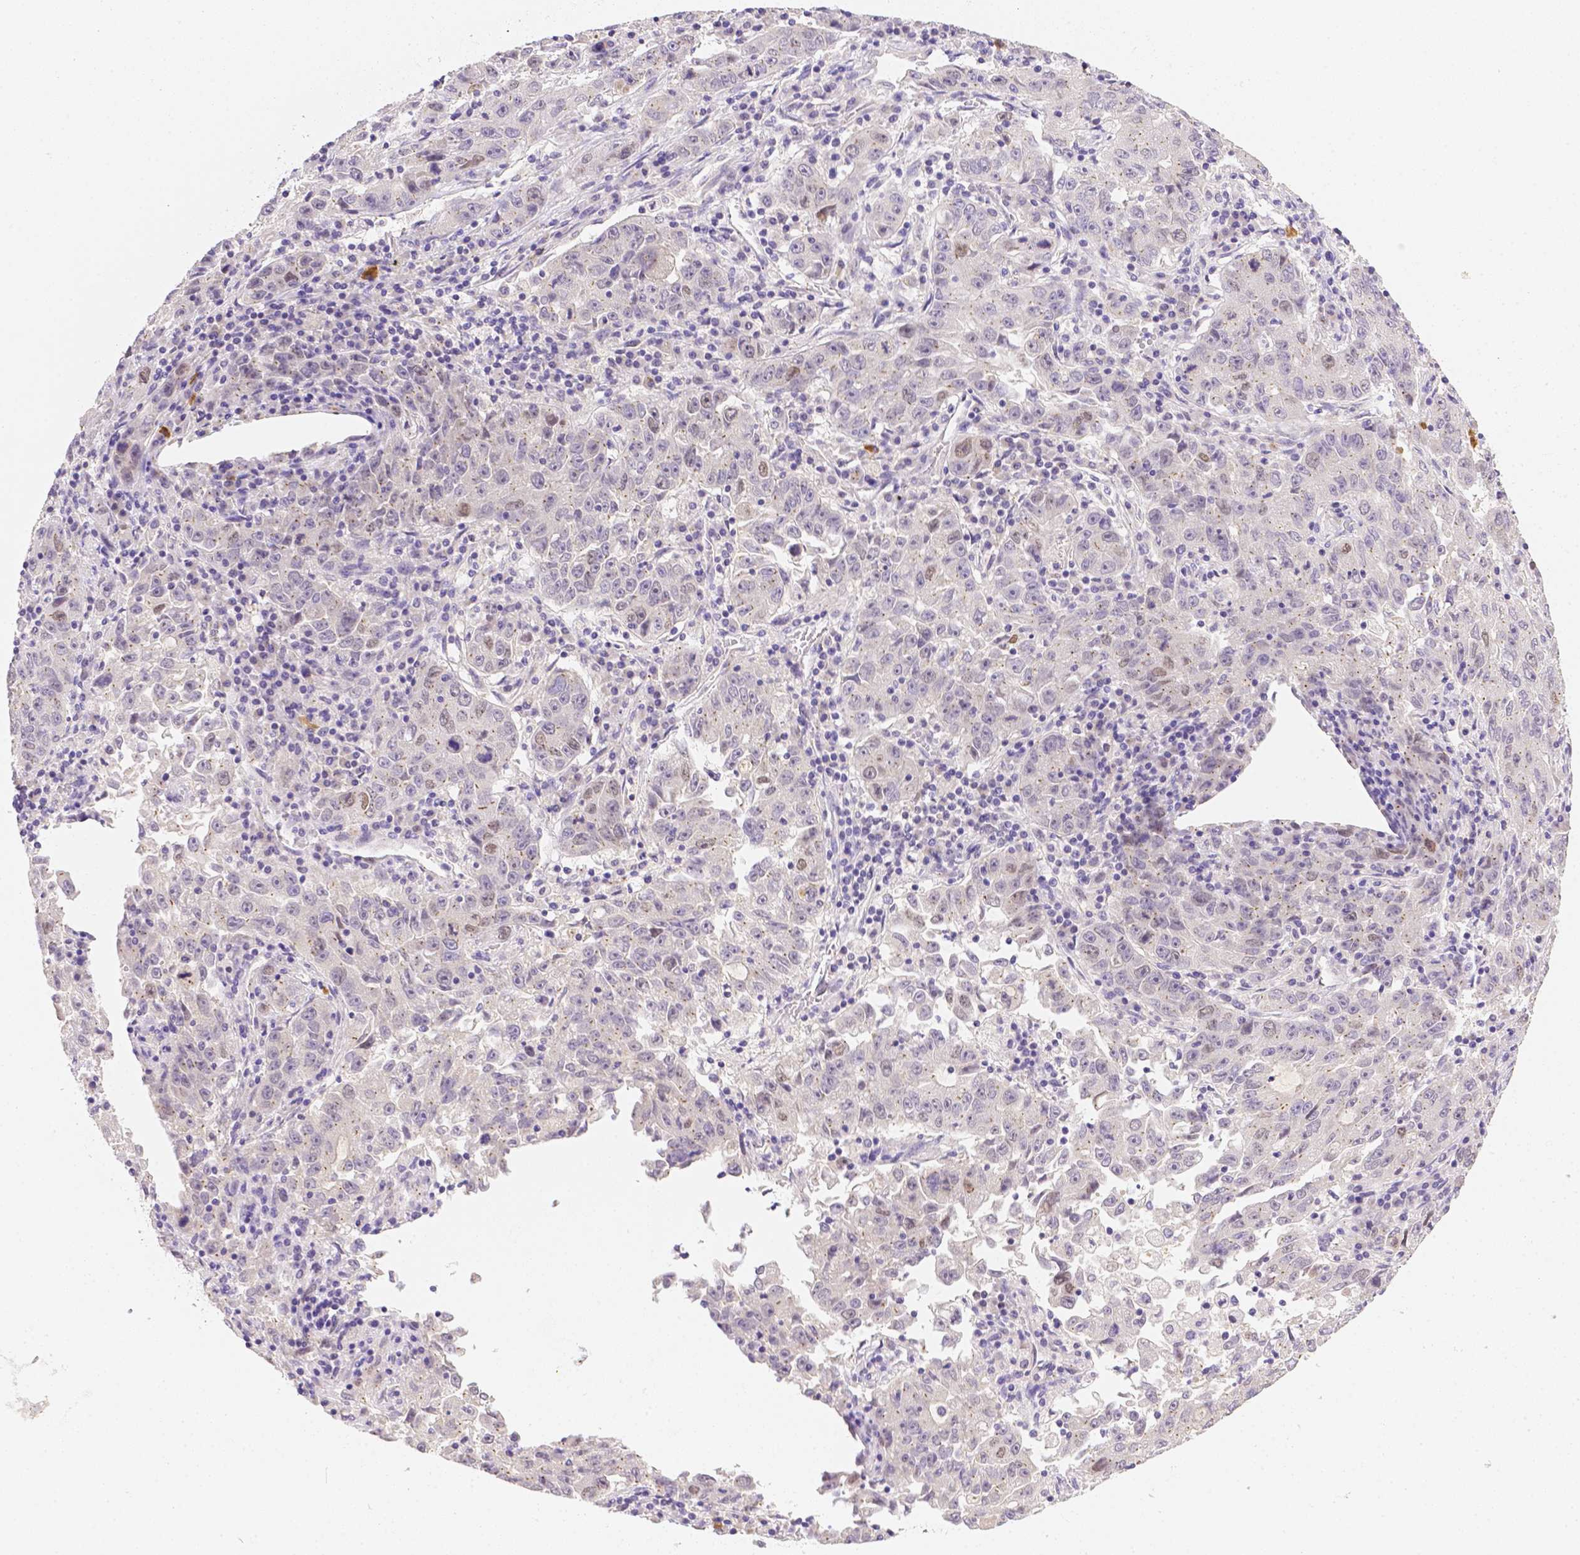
{"staining": {"intensity": "negative", "quantity": "none", "location": "none"}, "tissue": "lung cancer", "cell_type": "Tumor cells", "image_type": "cancer", "snomed": [{"axis": "morphology", "description": "Normal morphology"}, {"axis": "morphology", "description": "Adenocarcinoma, NOS"}, {"axis": "topography", "description": "Lymph node"}, {"axis": "topography", "description": "Lung"}], "caption": "This is an immunohistochemistry image of human lung cancer (adenocarcinoma). There is no staining in tumor cells.", "gene": "C10orf67", "patient": {"sex": "female", "age": 57}}